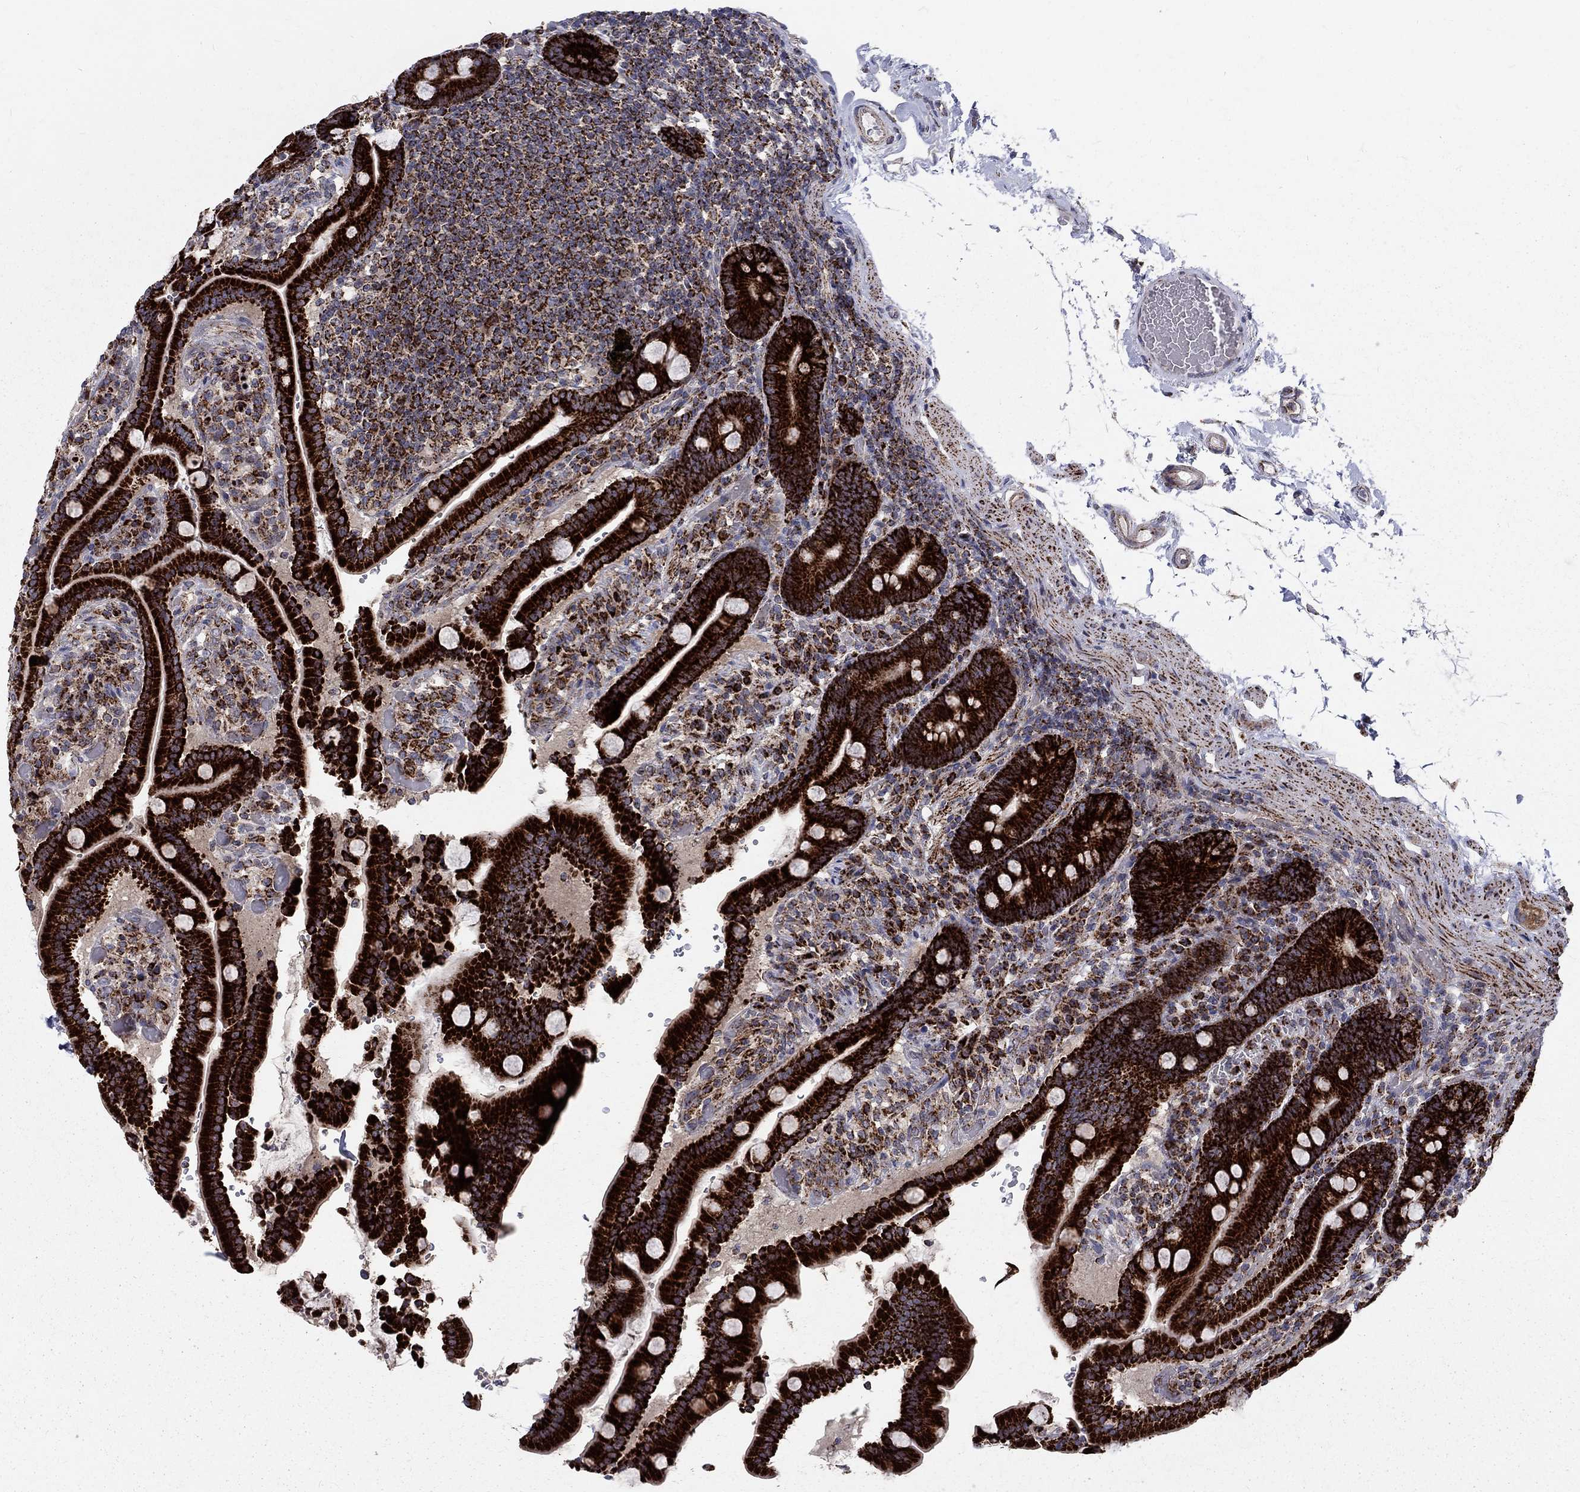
{"staining": {"intensity": "strong", "quantity": ">75%", "location": "cytoplasmic/membranous"}, "tissue": "duodenum", "cell_type": "Glandular cells", "image_type": "normal", "snomed": [{"axis": "morphology", "description": "Normal tissue, NOS"}, {"axis": "topography", "description": "Duodenum"}], "caption": "DAB (3,3'-diaminobenzidine) immunohistochemical staining of normal human duodenum exhibits strong cytoplasmic/membranous protein staining in about >75% of glandular cells. The staining was performed using DAB, with brown indicating positive protein expression. Nuclei are stained blue with hematoxylin.", "gene": "ALDH1B1", "patient": {"sex": "female", "age": 62}}